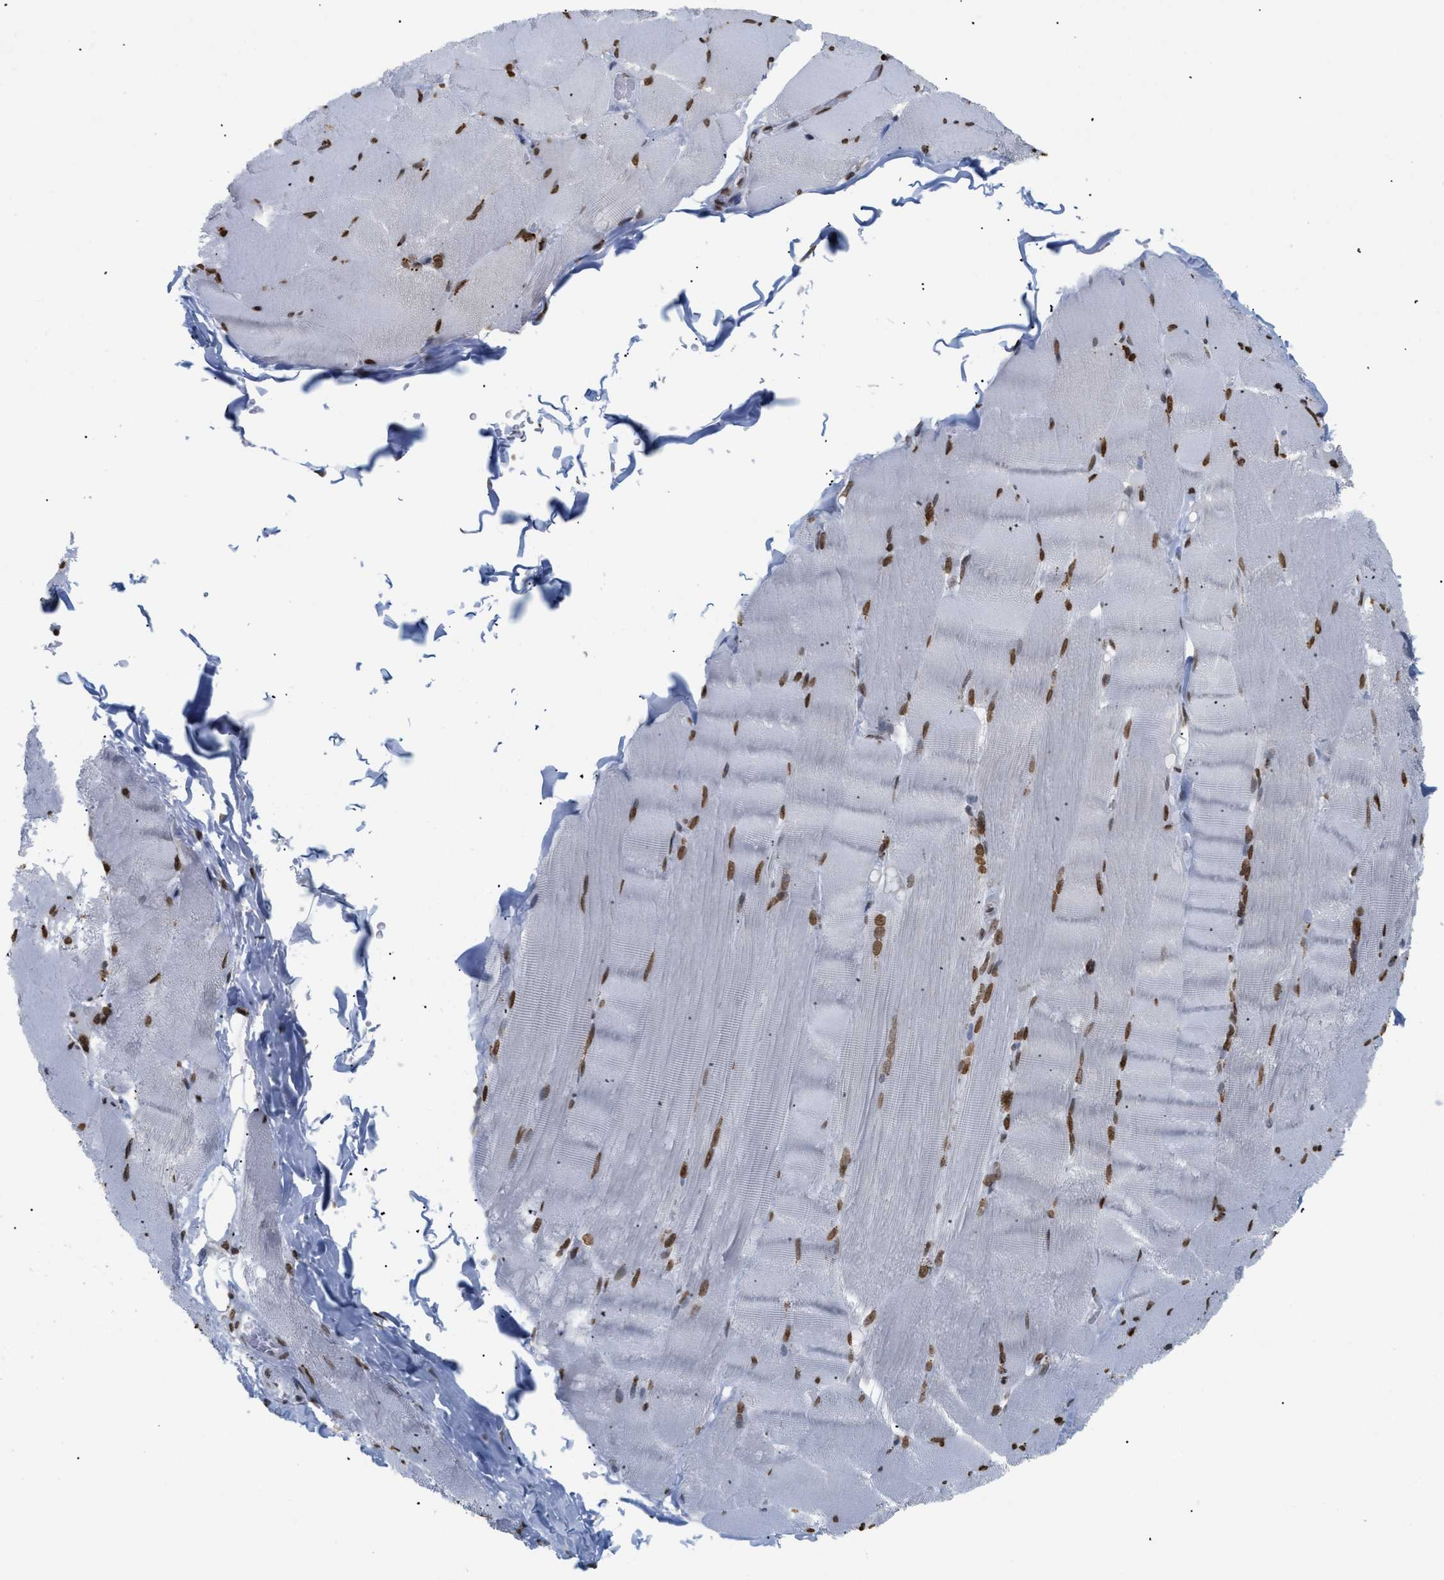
{"staining": {"intensity": "moderate", "quantity": ">75%", "location": "nuclear"}, "tissue": "skeletal muscle", "cell_type": "Myocytes", "image_type": "normal", "snomed": [{"axis": "morphology", "description": "Normal tissue, NOS"}, {"axis": "topography", "description": "Skin"}, {"axis": "topography", "description": "Skeletal muscle"}], "caption": "Skeletal muscle stained with a brown dye reveals moderate nuclear positive staining in approximately >75% of myocytes.", "gene": "HMGN2", "patient": {"sex": "male", "age": 83}}